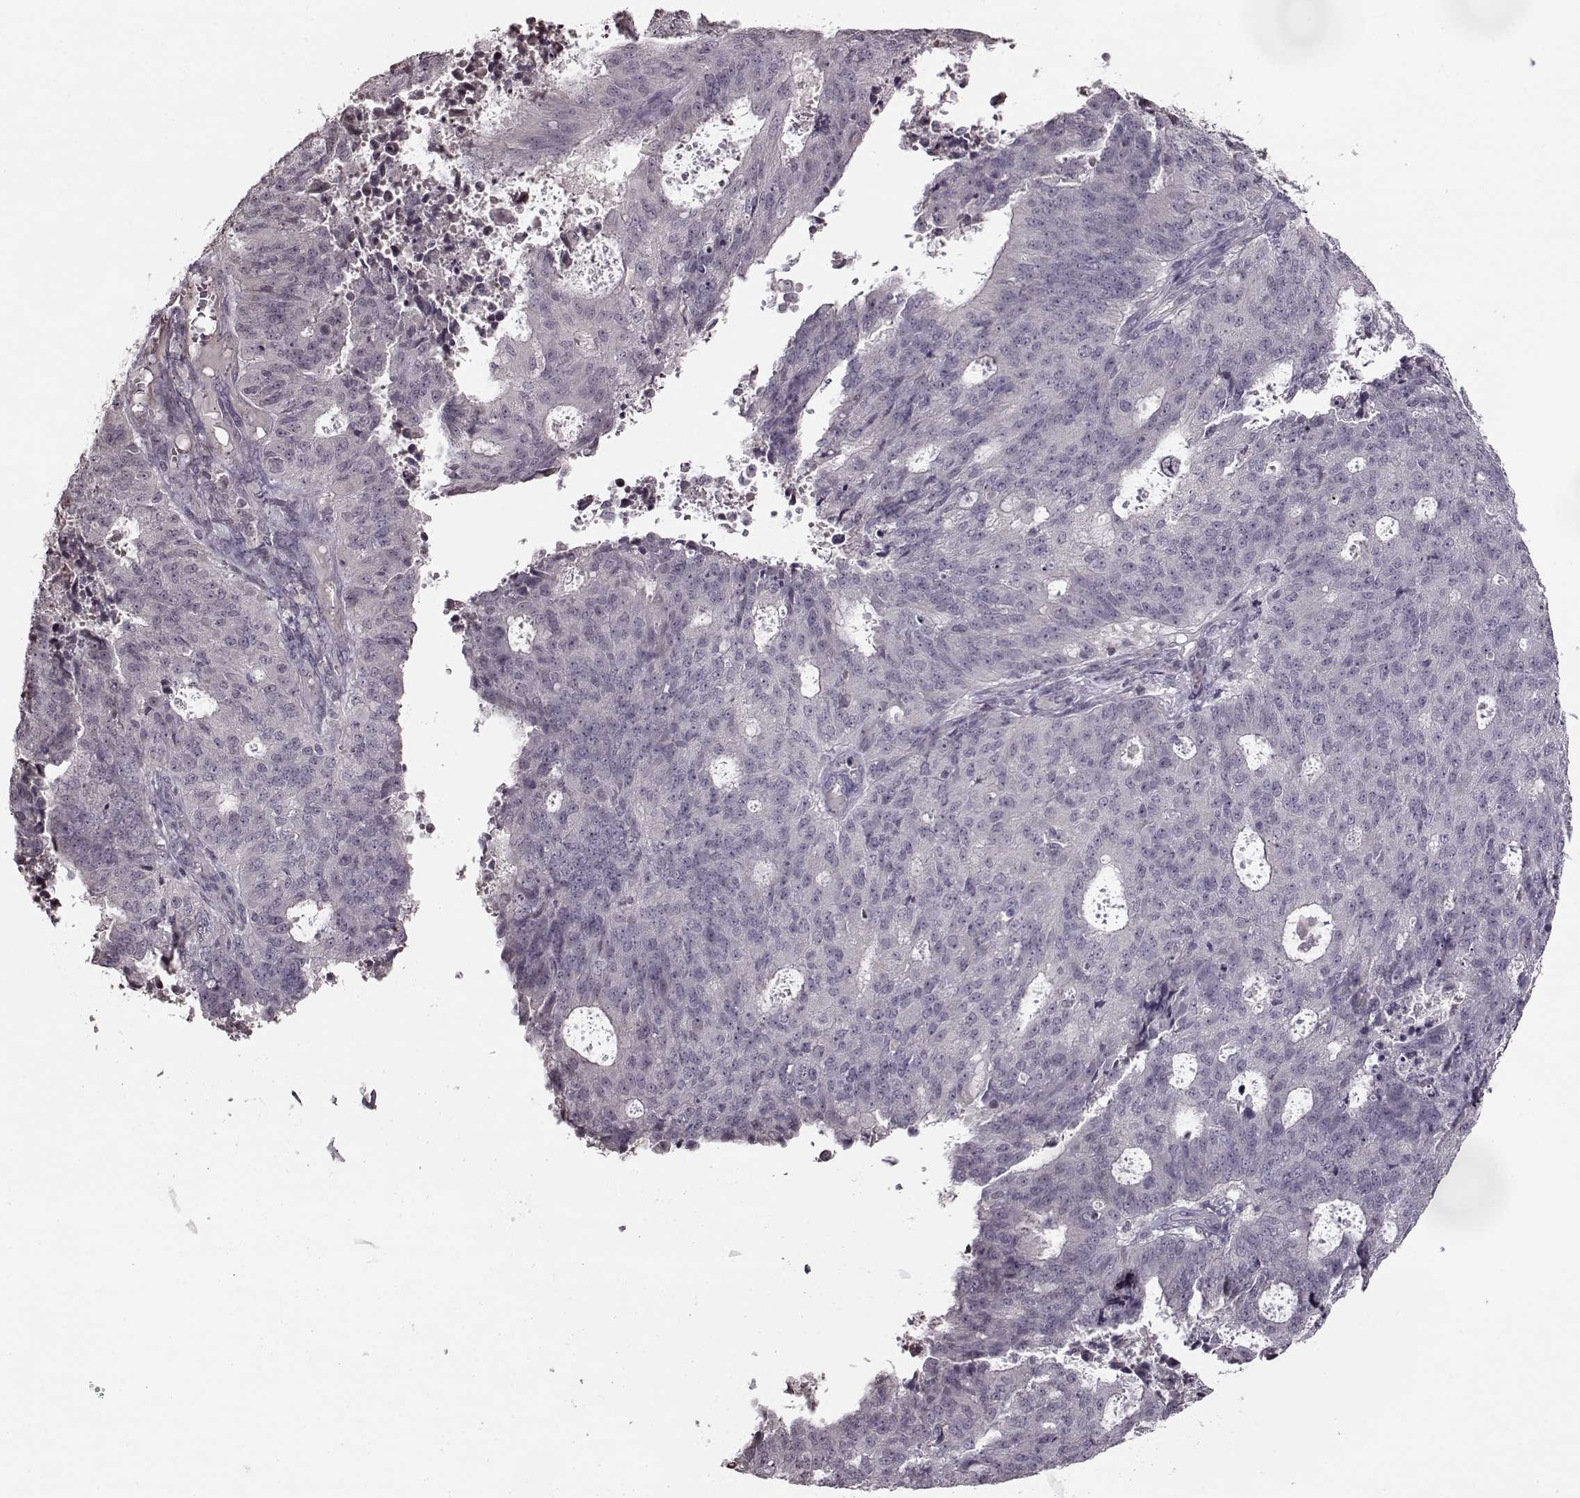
{"staining": {"intensity": "negative", "quantity": "none", "location": "none"}, "tissue": "endometrial cancer", "cell_type": "Tumor cells", "image_type": "cancer", "snomed": [{"axis": "morphology", "description": "Adenocarcinoma, NOS"}, {"axis": "topography", "description": "Endometrium"}], "caption": "Tumor cells show no significant protein positivity in endometrial adenocarcinoma.", "gene": "FSHB", "patient": {"sex": "female", "age": 82}}